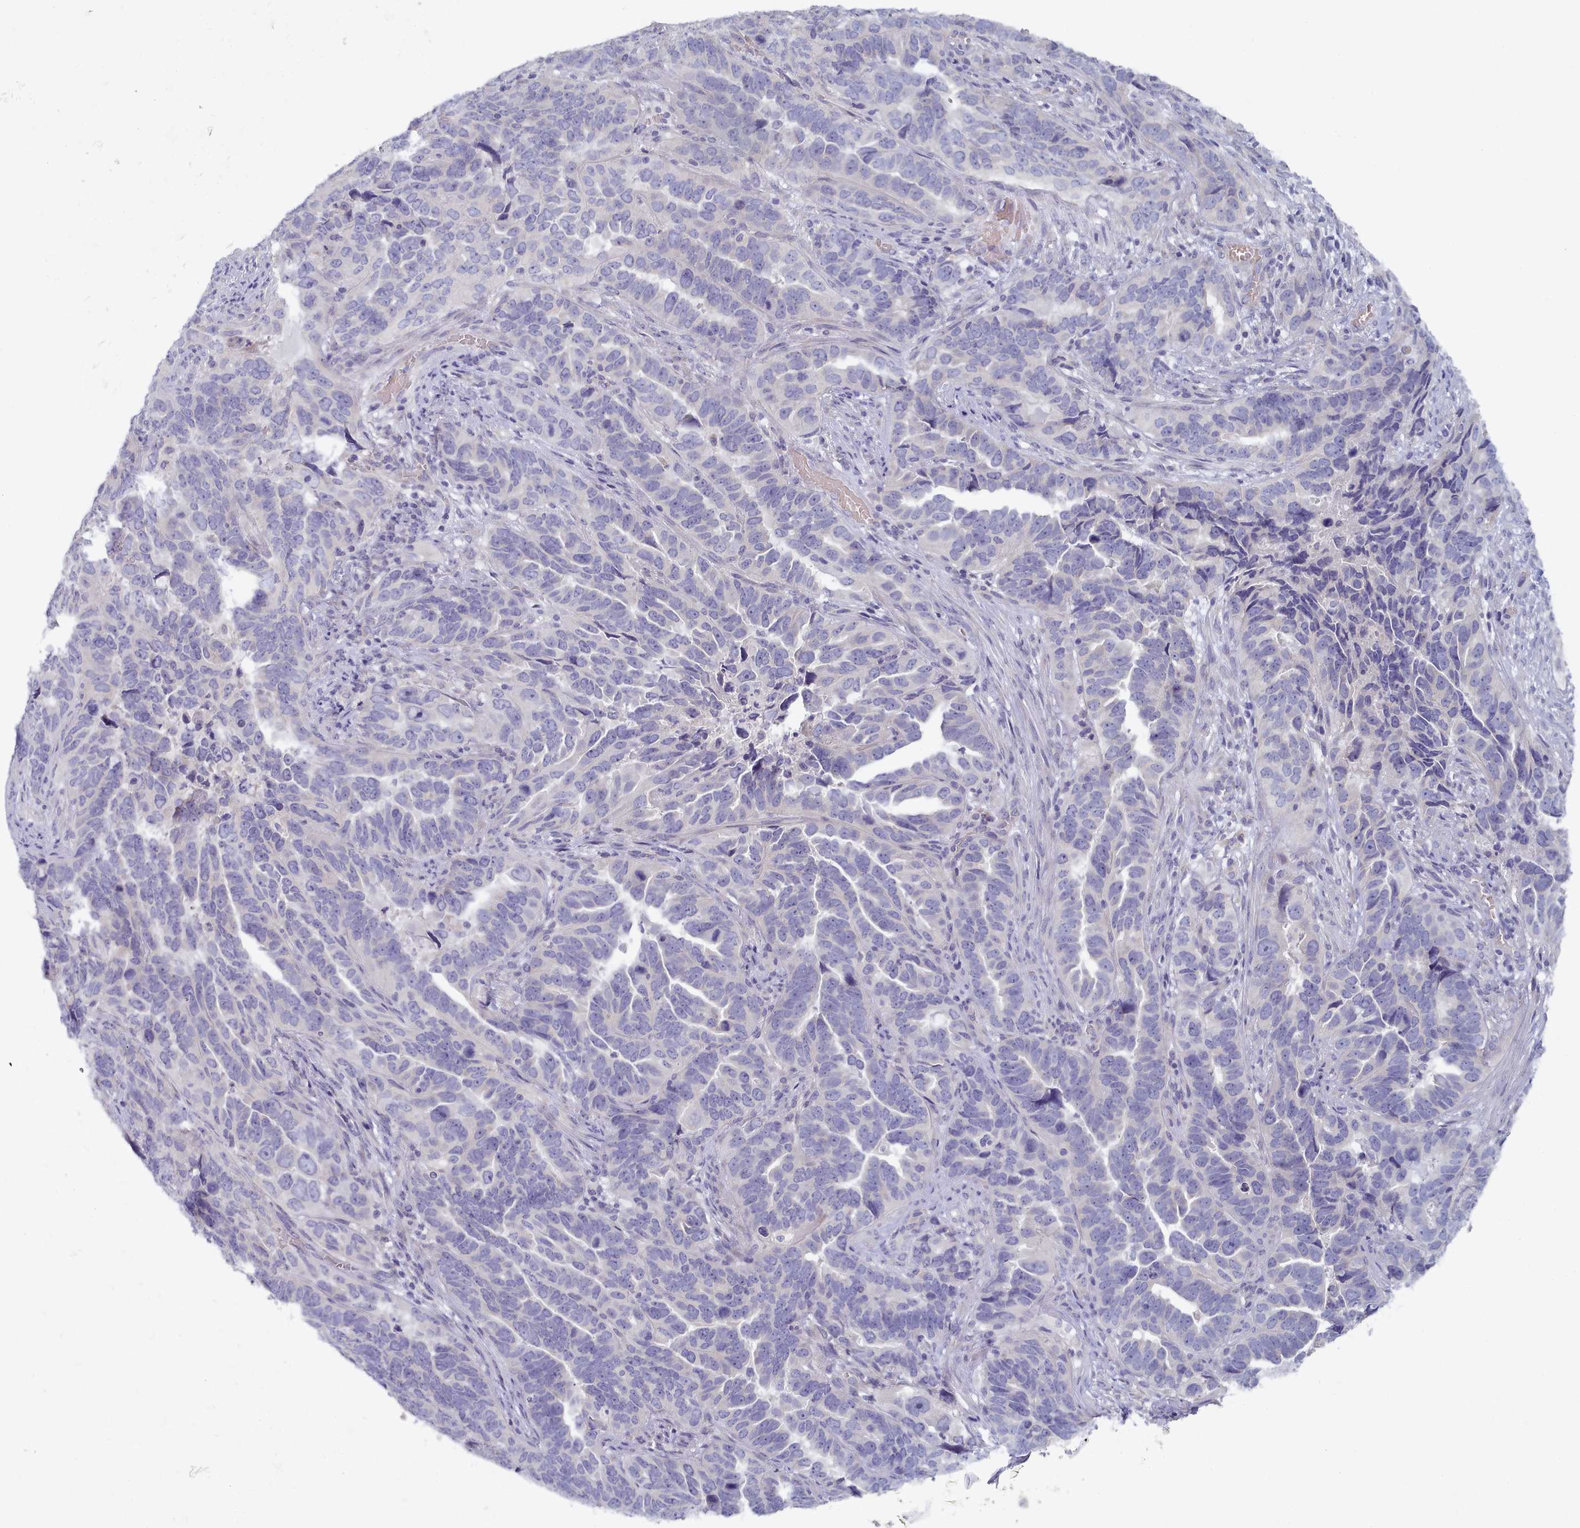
{"staining": {"intensity": "negative", "quantity": "none", "location": "none"}, "tissue": "endometrial cancer", "cell_type": "Tumor cells", "image_type": "cancer", "snomed": [{"axis": "morphology", "description": "Adenocarcinoma, NOS"}, {"axis": "topography", "description": "Endometrium"}], "caption": "The micrograph demonstrates no staining of tumor cells in endometrial cancer (adenocarcinoma).", "gene": "TYW1B", "patient": {"sex": "female", "age": 65}}